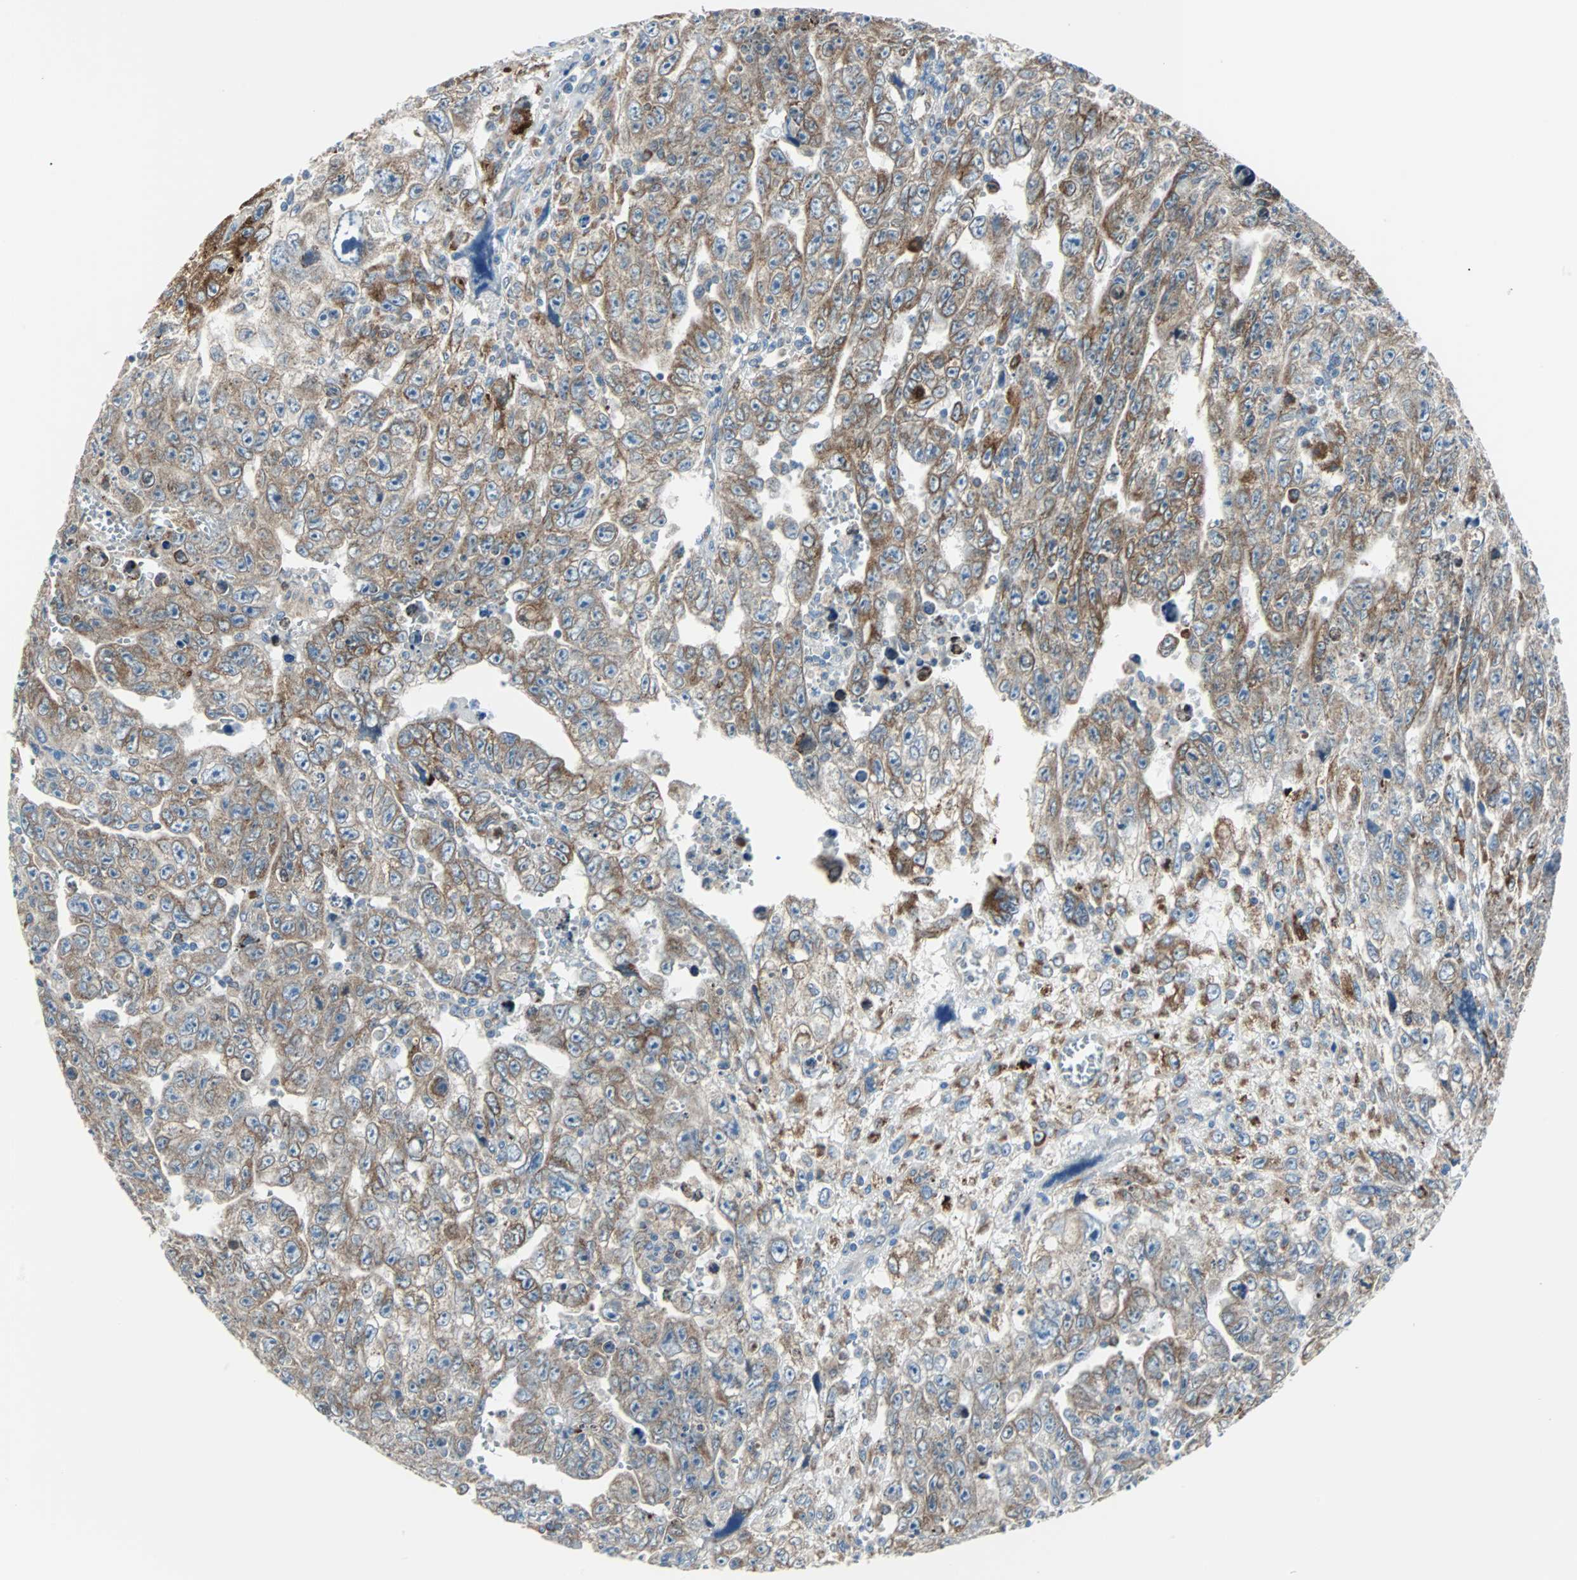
{"staining": {"intensity": "moderate", "quantity": ">75%", "location": "cytoplasmic/membranous"}, "tissue": "testis cancer", "cell_type": "Tumor cells", "image_type": "cancer", "snomed": [{"axis": "morphology", "description": "Carcinoma, Embryonal, NOS"}, {"axis": "topography", "description": "Testis"}], "caption": "Embryonal carcinoma (testis) was stained to show a protein in brown. There is medium levels of moderate cytoplasmic/membranous positivity in approximately >75% of tumor cells.", "gene": "PDIA4", "patient": {"sex": "male", "age": 28}}